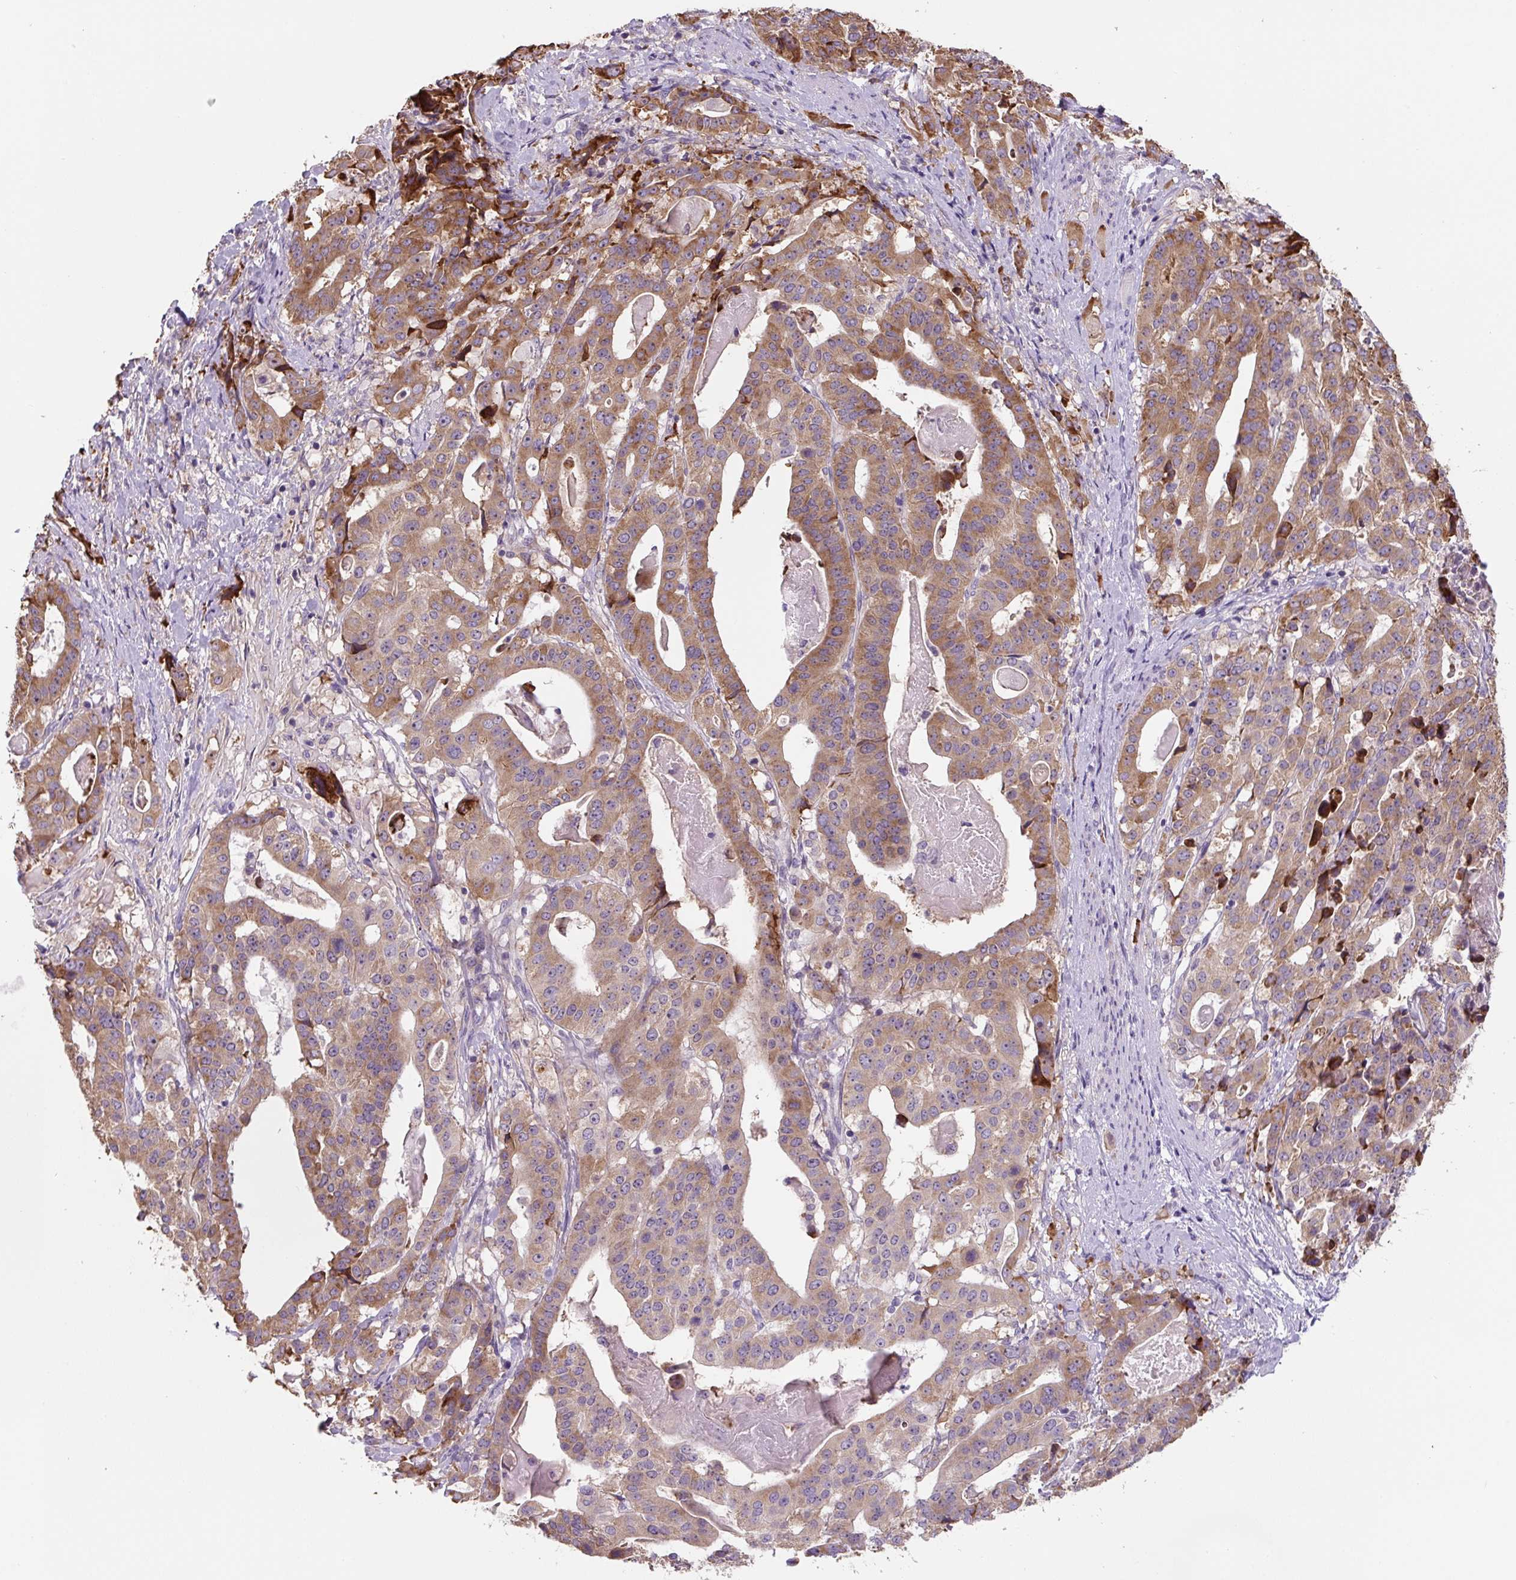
{"staining": {"intensity": "moderate", "quantity": ">75%", "location": "cytoplasmic/membranous"}, "tissue": "stomach cancer", "cell_type": "Tumor cells", "image_type": "cancer", "snomed": [{"axis": "morphology", "description": "Adenocarcinoma, NOS"}, {"axis": "topography", "description": "Stomach"}], "caption": "Stomach cancer stained with DAB (3,3'-diaminobenzidine) IHC displays medium levels of moderate cytoplasmic/membranous expression in about >75% of tumor cells.", "gene": "FZD5", "patient": {"sex": "male", "age": 48}}